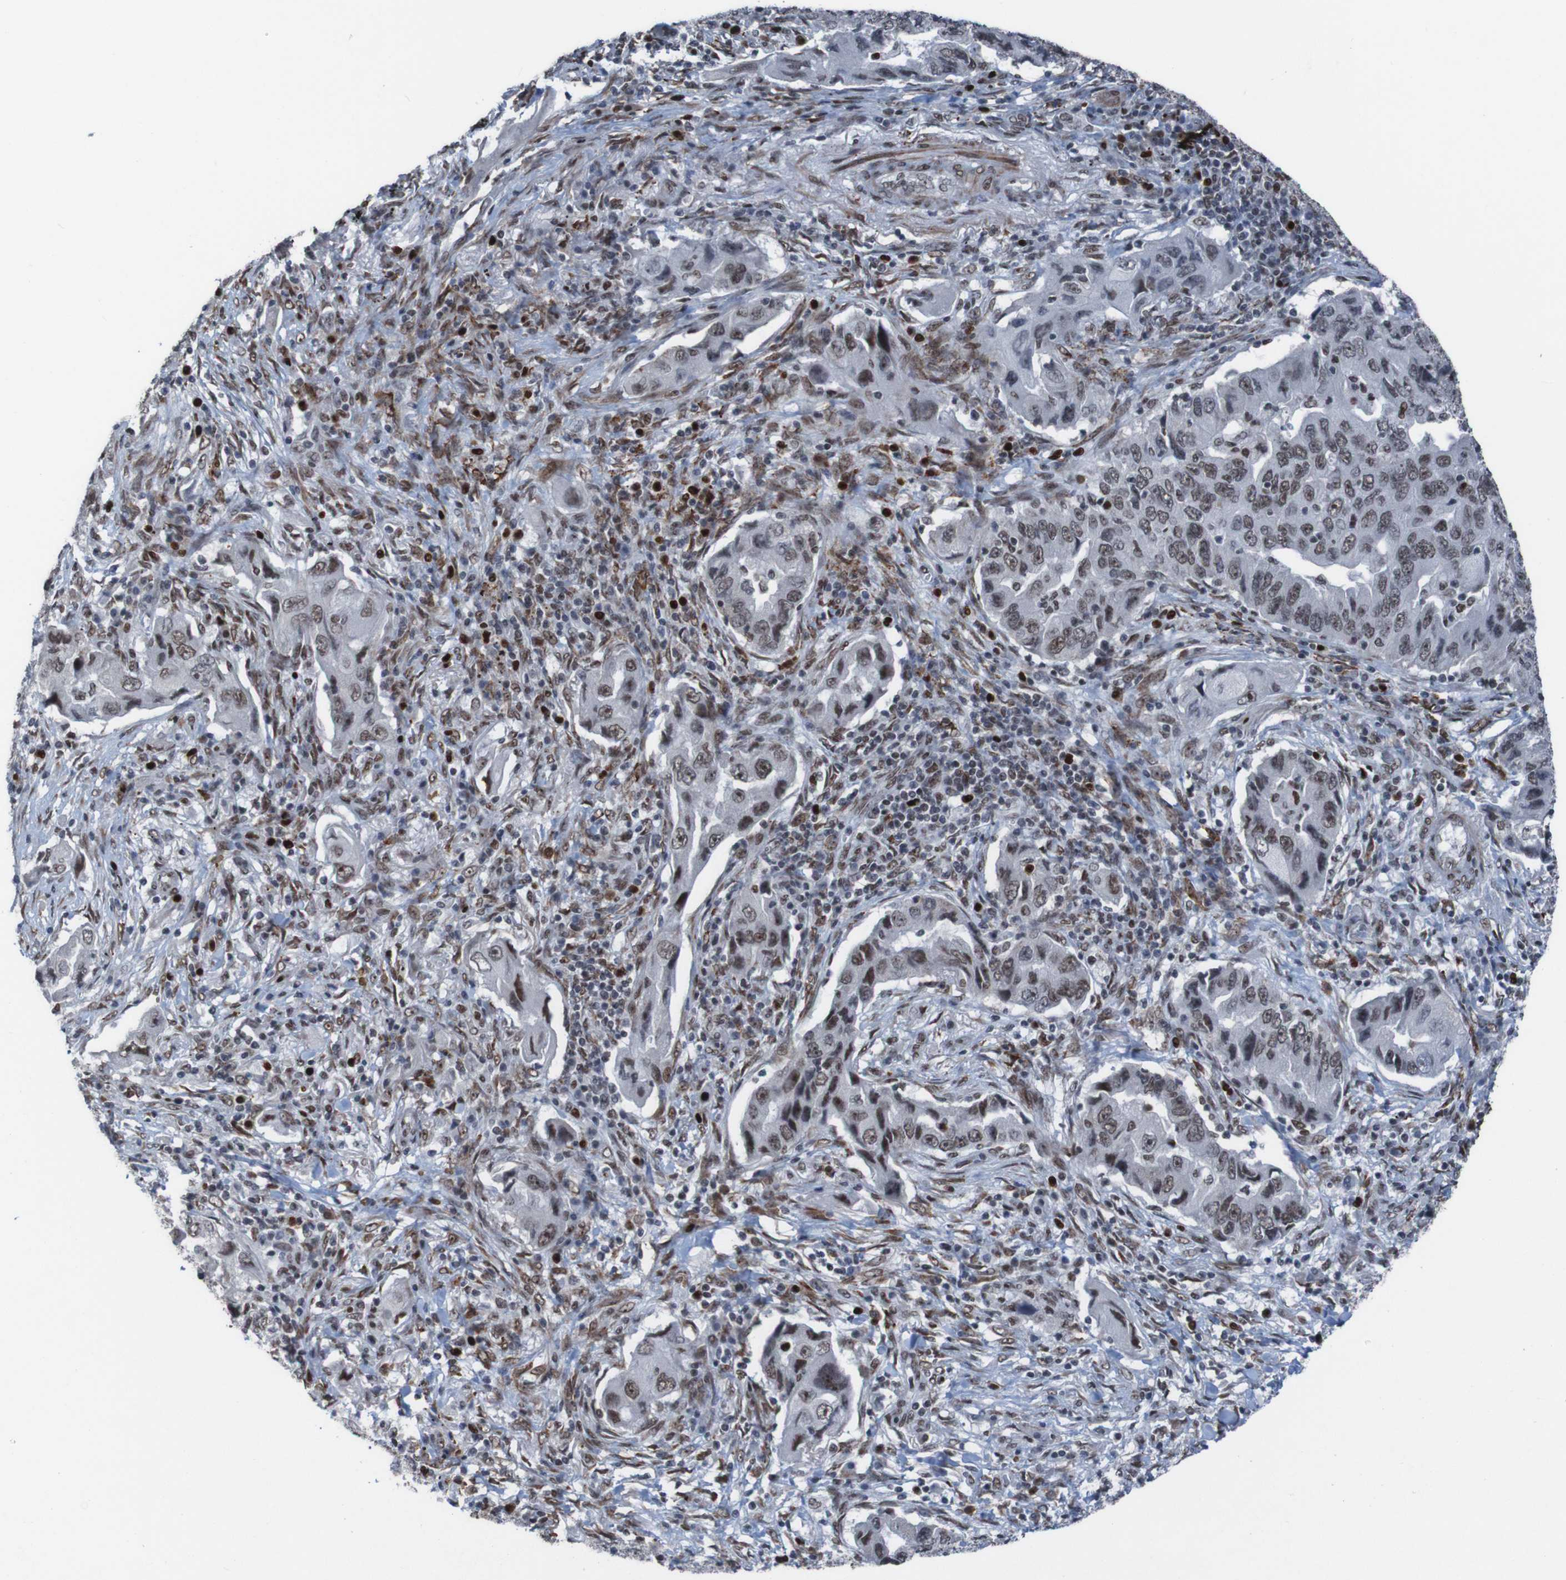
{"staining": {"intensity": "strong", "quantity": ">75%", "location": "nuclear"}, "tissue": "lung cancer", "cell_type": "Tumor cells", "image_type": "cancer", "snomed": [{"axis": "morphology", "description": "Adenocarcinoma, NOS"}, {"axis": "topography", "description": "Lung"}], "caption": "About >75% of tumor cells in lung cancer (adenocarcinoma) demonstrate strong nuclear protein staining as visualized by brown immunohistochemical staining.", "gene": "PHF2", "patient": {"sex": "female", "age": 65}}